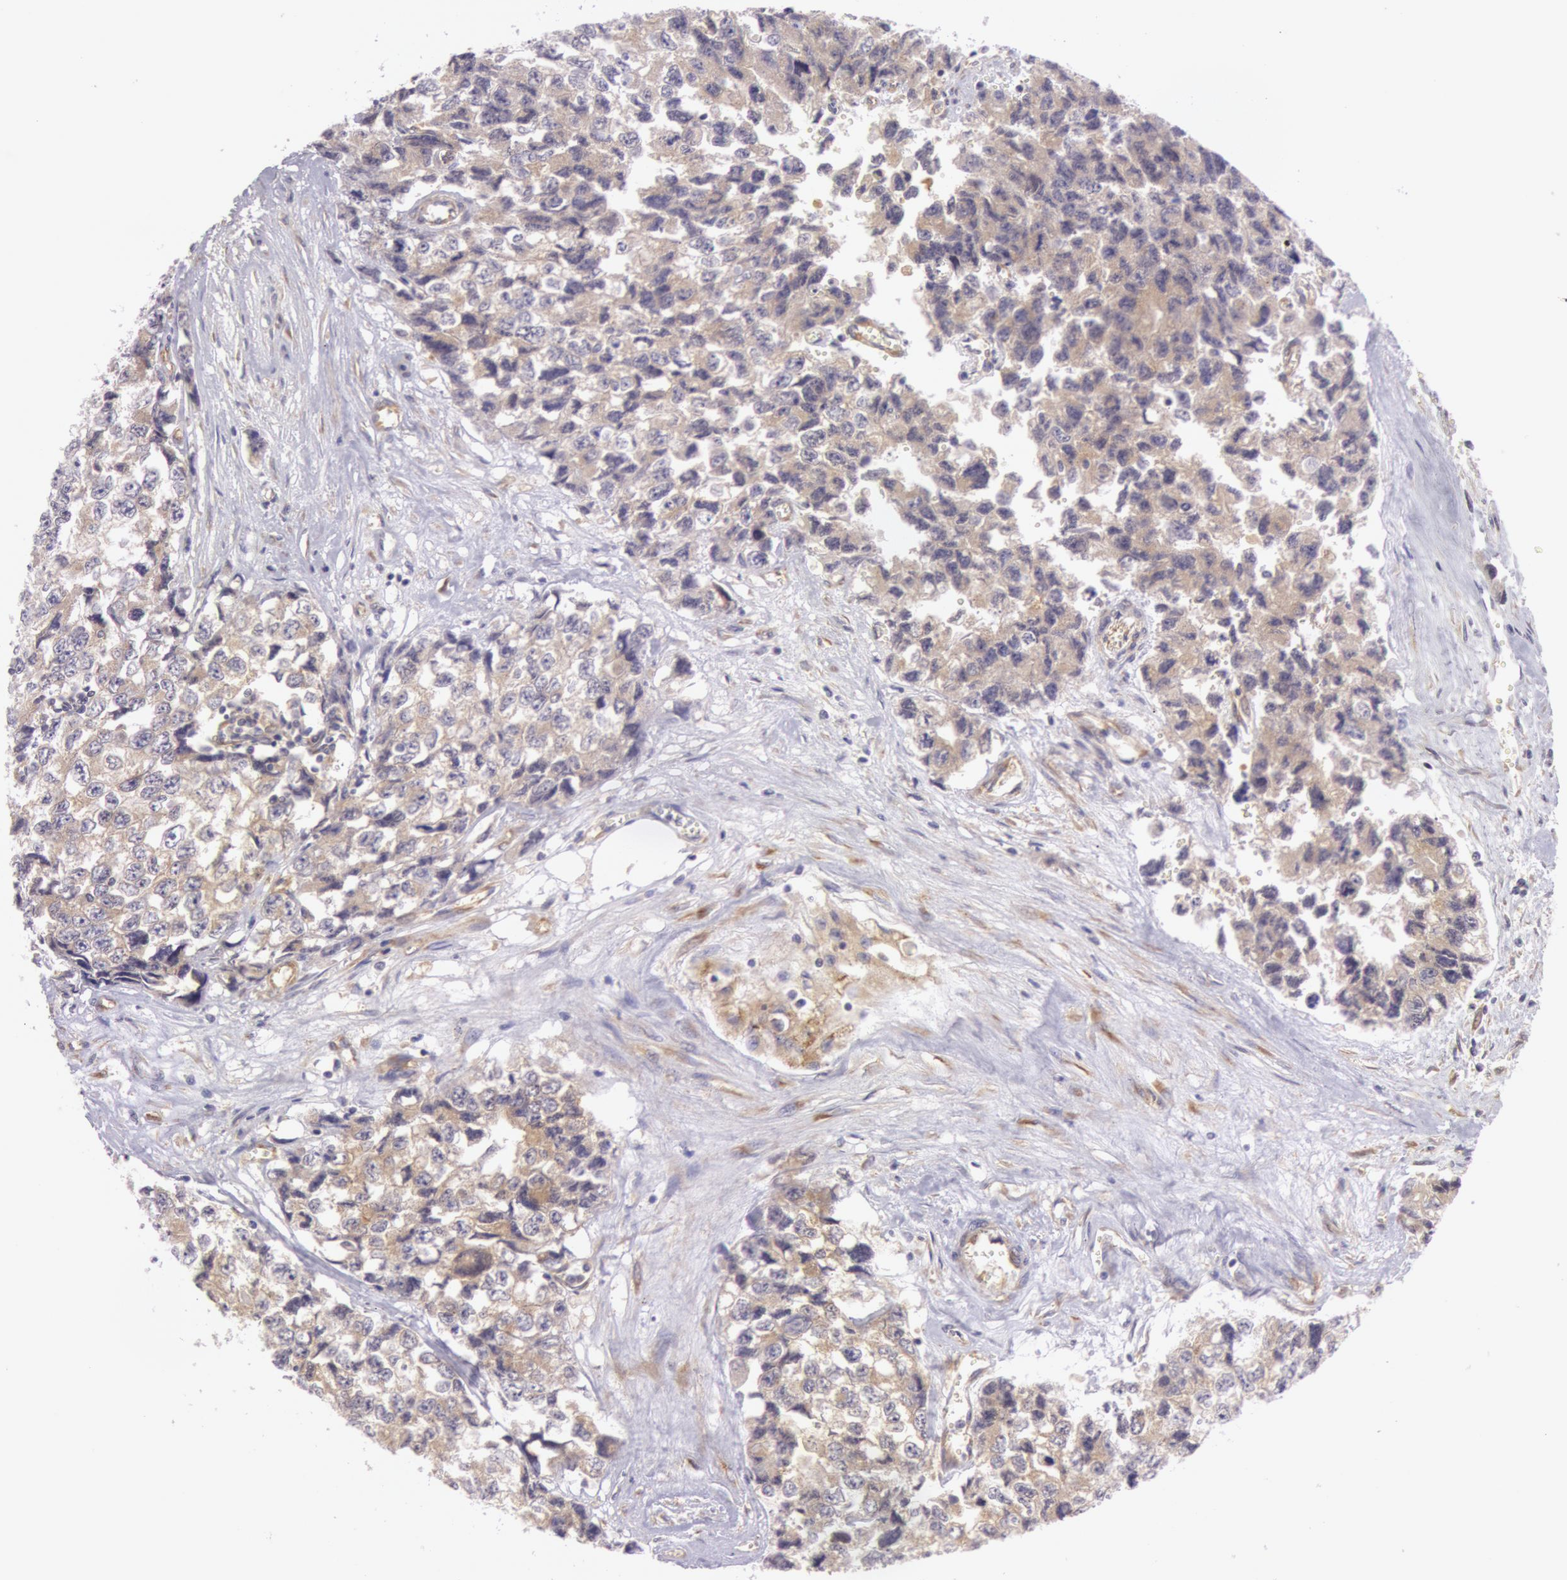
{"staining": {"intensity": "weak", "quantity": "25%-75%", "location": "cytoplasmic/membranous"}, "tissue": "testis cancer", "cell_type": "Tumor cells", "image_type": "cancer", "snomed": [{"axis": "morphology", "description": "Carcinoma, Embryonal, NOS"}, {"axis": "topography", "description": "Testis"}], "caption": "Testis embryonal carcinoma stained with DAB immunohistochemistry demonstrates low levels of weak cytoplasmic/membranous staining in about 25%-75% of tumor cells.", "gene": "CHUK", "patient": {"sex": "male", "age": 31}}